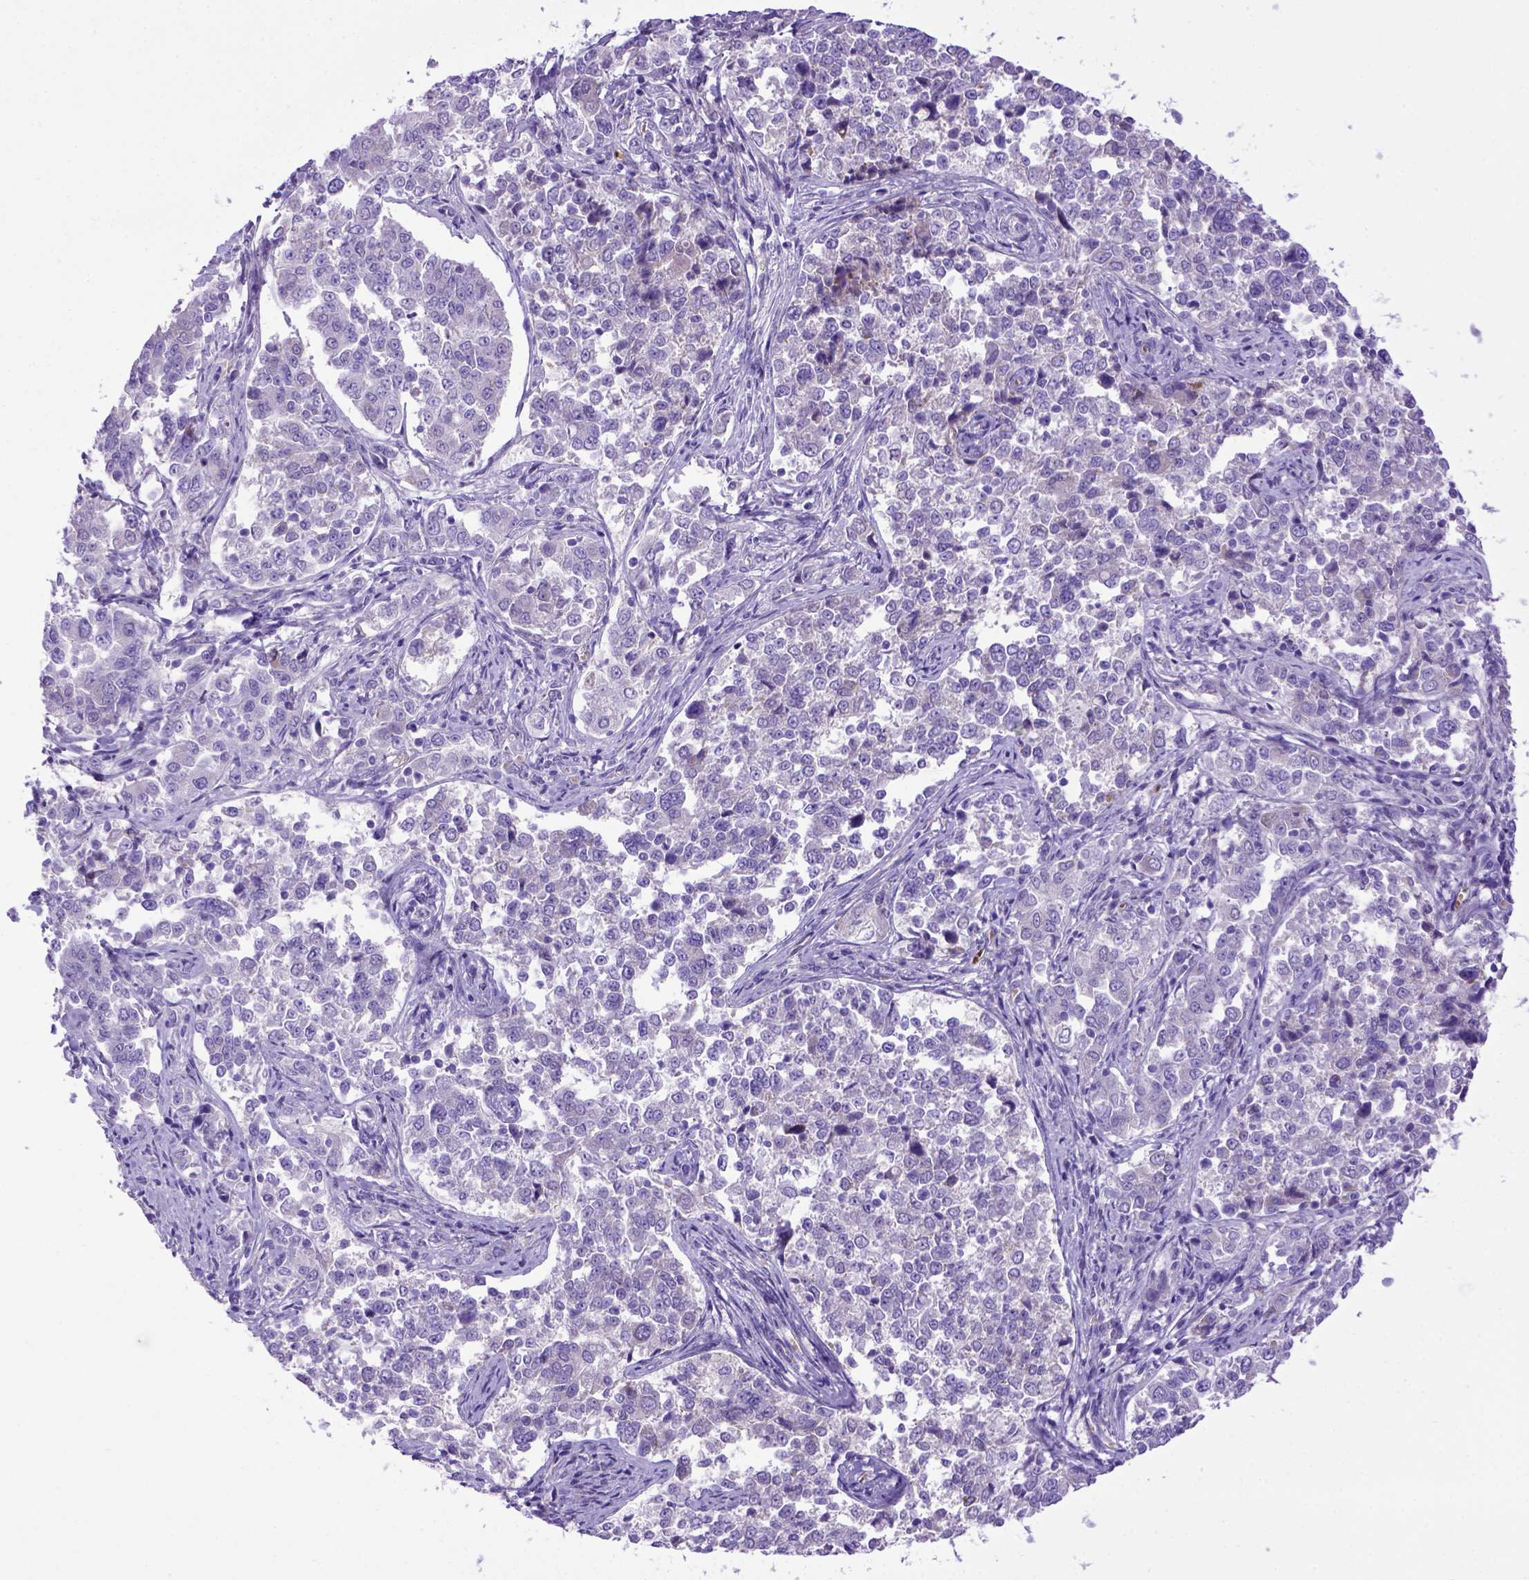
{"staining": {"intensity": "negative", "quantity": "none", "location": "none"}, "tissue": "endometrial cancer", "cell_type": "Tumor cells", "image_type": "cancer", "snomed": [{"axis": "morphology", "description": "Adenocarcinoma, NOS"}, {"axis": "topography", "description": "Endometrium"}], "caption": "Tumor cells show no significant protein positivity in endometrial cancer (adenocarcinoma). Brightfield microscopy of immunohistochemistry stained with DAB (3,3'-diaminobenzidine) (brown) and hematoxylin (blue), captured at high magnification.", "gene": "ADAM12", "patient": {"sex": "female", "age": 43}}